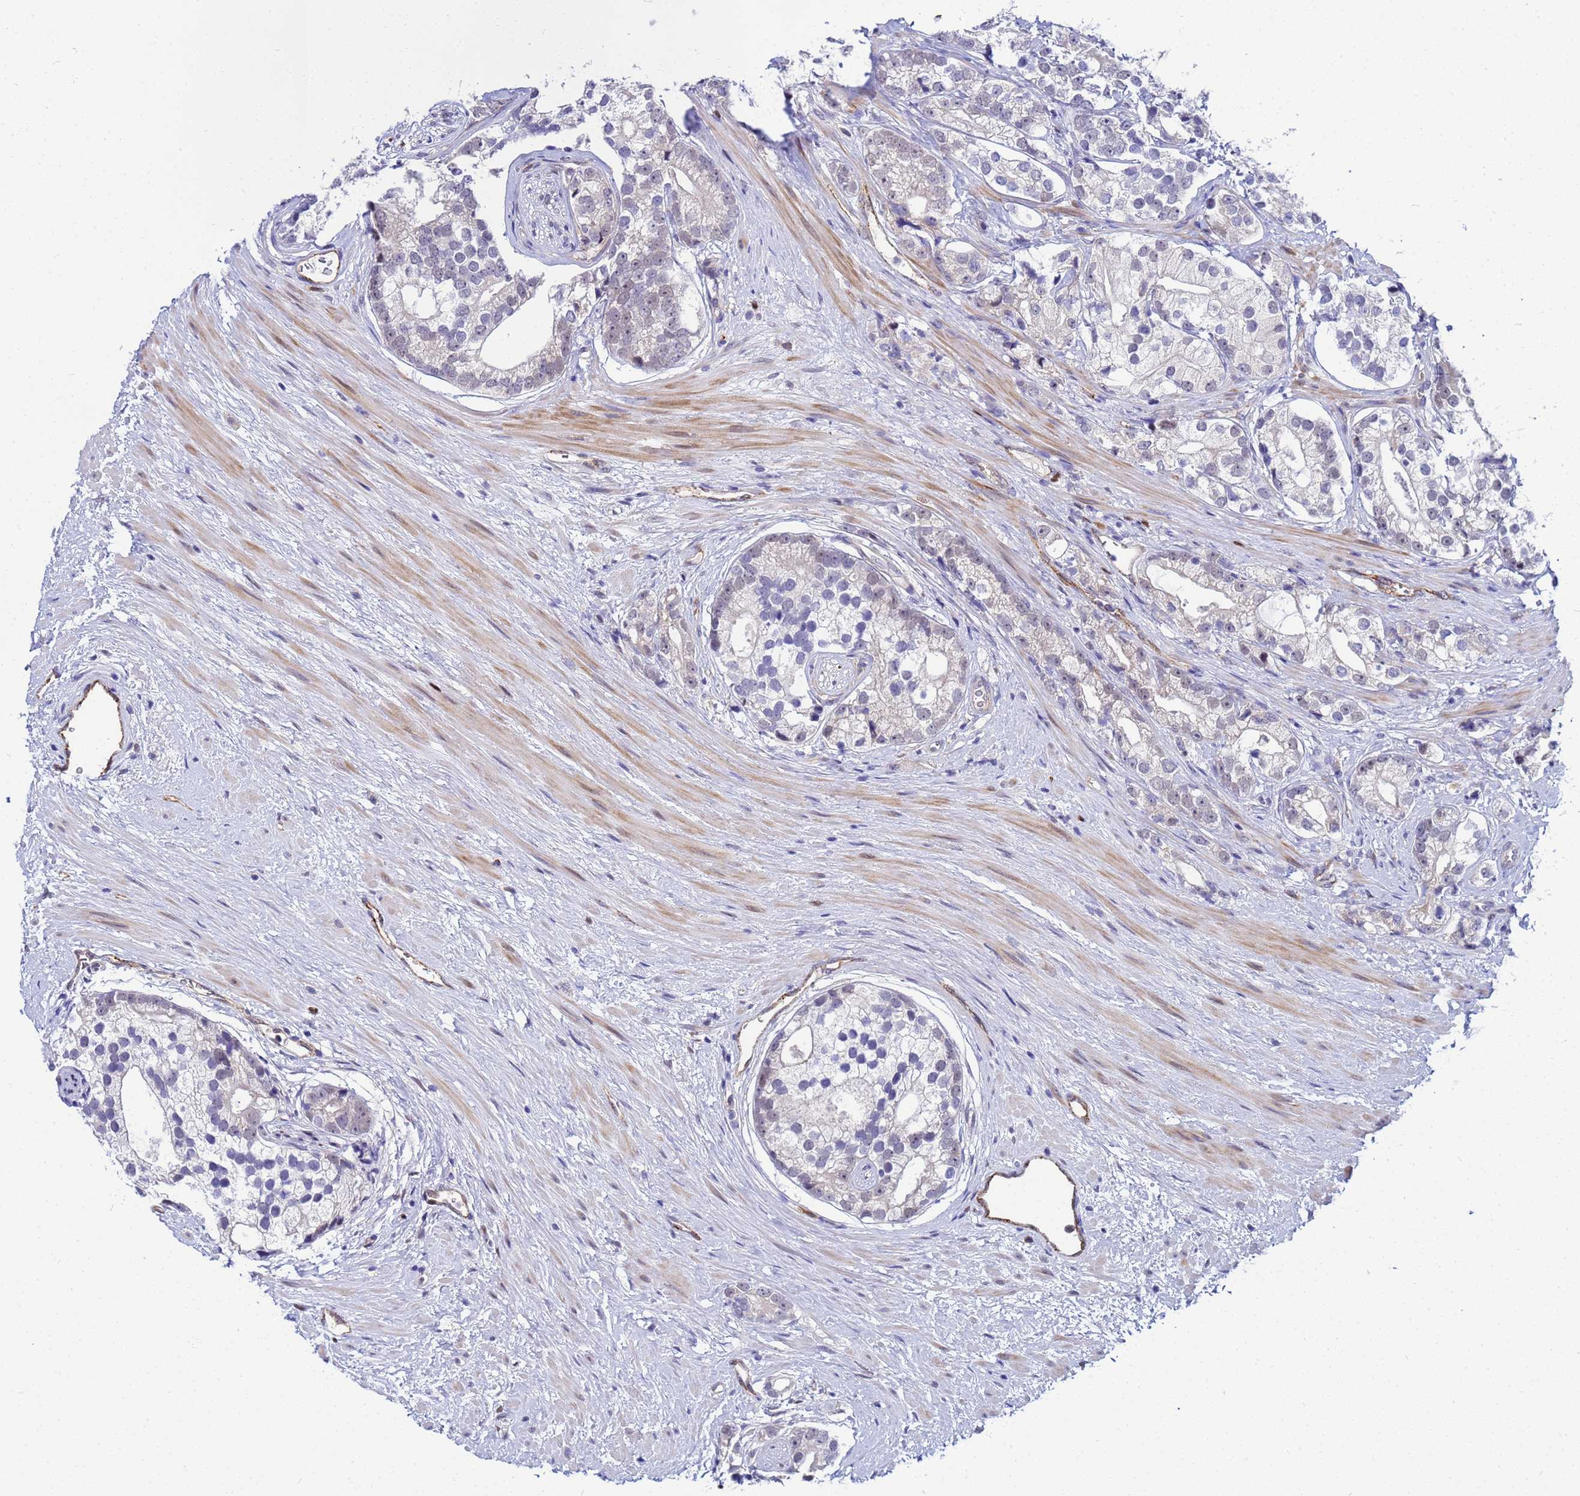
{"staining": {"intensity": "negative", "quantity": "none", "location": "none"}, "tissue": "prostate cancer", "cell_type": "Tumor cells", "image_type": "cancer", "snomed": [{"axis": "morphology", "description": "Adenocarcinoma, High grade"}, {"axis": "topography", "description": "Prostate"}], "caption": "The histopathology image exhibits no staining of tumor cells in prostate adenocarcinoma (high-grade).", "gene": "SLC25A37", "patient": {"sex": "male", "age": 75}}